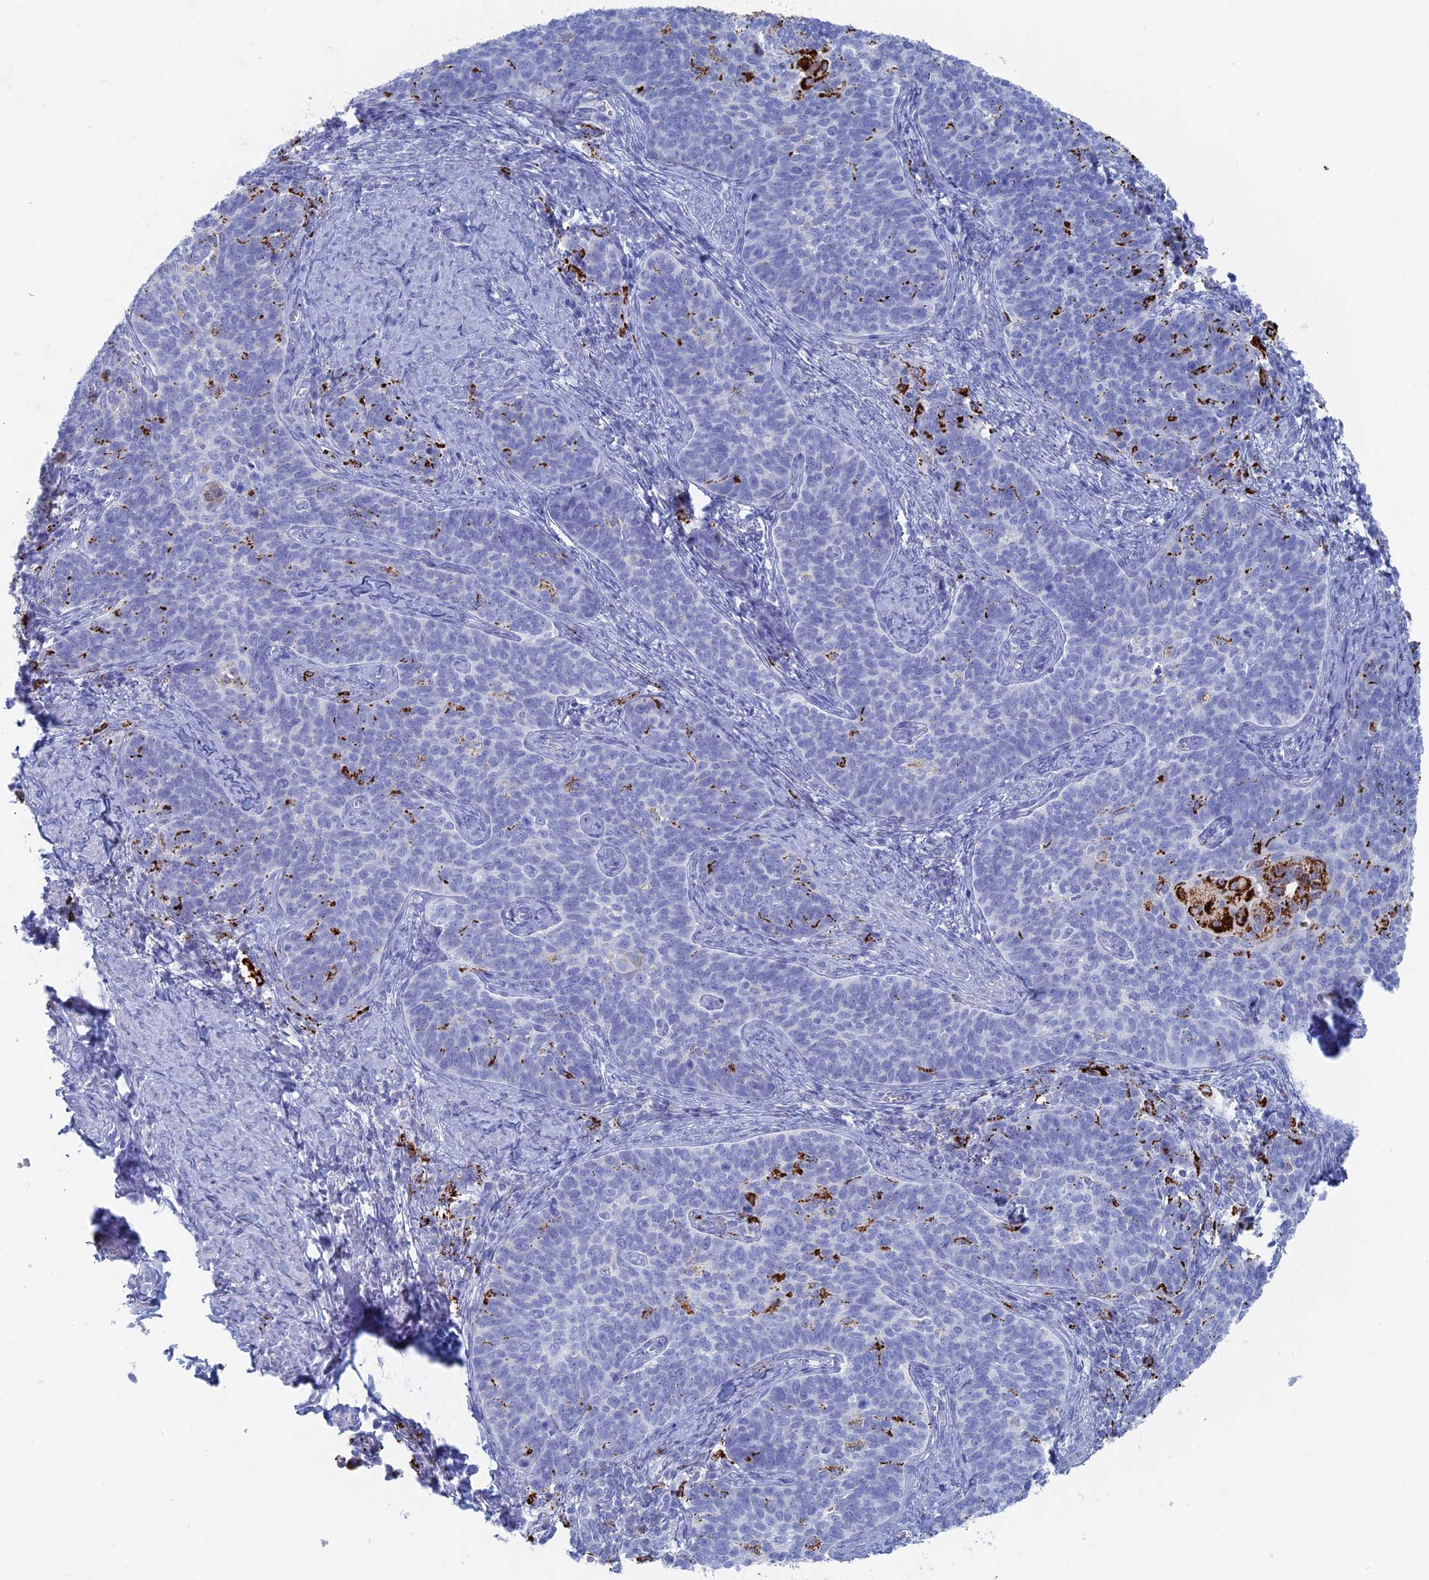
{"staining": {"intensity": "strong", "quantity": "<25%", "location": "cytoplasmic/membranous"}, "tissue": "cervical cancer", "cell_type": "Tumor cells", "image_type": "cancer", "snomed": [{"axis": "morphology", "description": "Normal tissue, NOS"}, {"axis": "morphology", "description": "Squamous cell carcinoma, NOS"}, {"axis": "topography", "description": "Cervix"}], "caption": "A brown stain shows strong cytoplasmic/membranous staining of a protein in human cervical cancer (squamous cell carcinoma) tumor cells. (DAB IHC with brightfield microscopy, high magnification).", "gene": "ALMS1", "patient": {"sex": "female", "age": 39}}